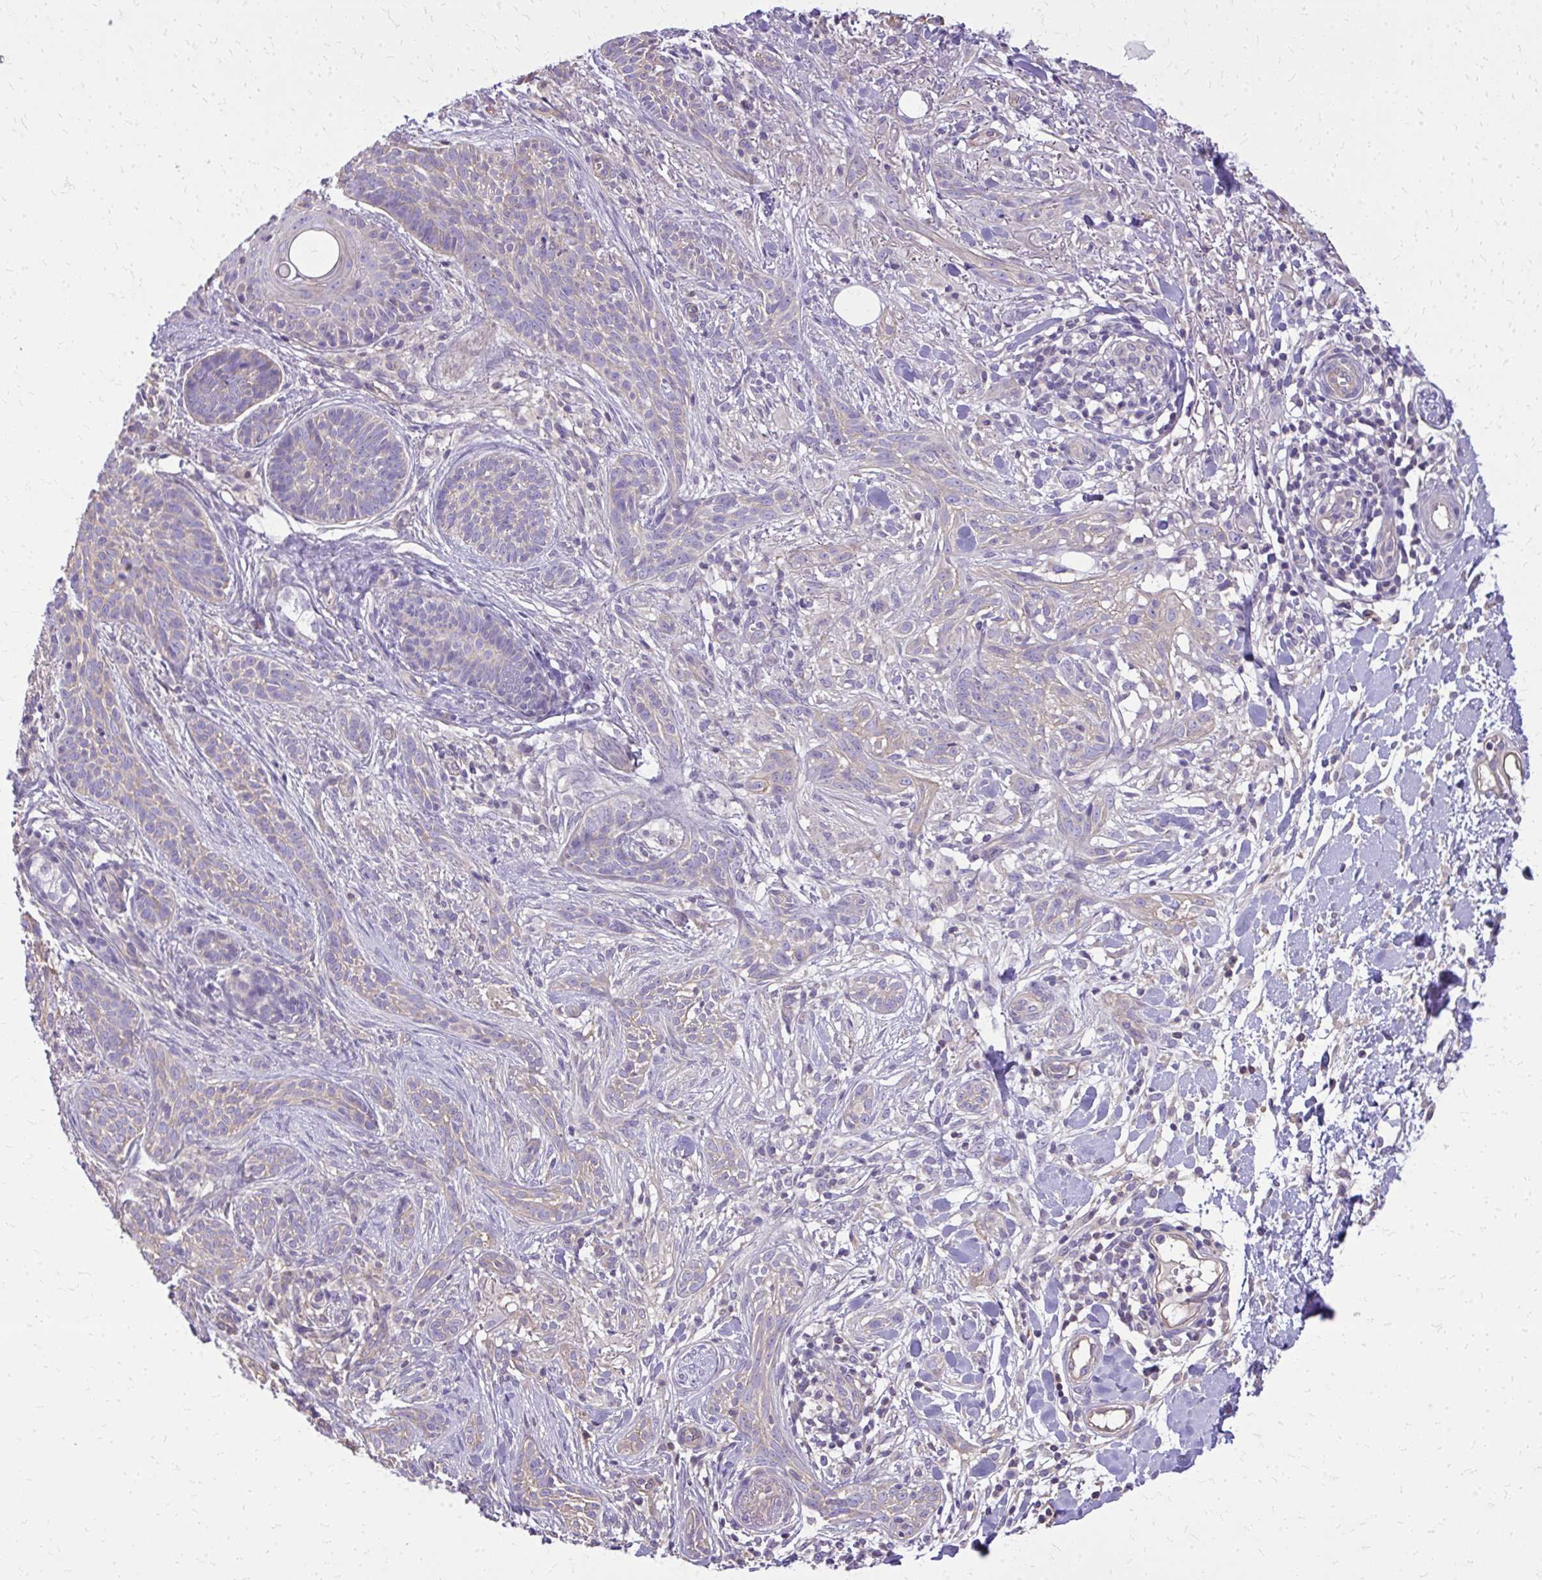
{"staining": {"intensity": "weak", "quantity": "<25%", "location": "cytoplasmic/membranous"}, "tissue": "skin cancer", "cell_type": "Tumor cells", "image_type": "cancer", "snomed": [{"axis": "morphology", "description": "Basal cell carcinoma"}, {"axis": "topography", "description": "Skin"}], "caption": "The immunohistochemistry (IHC) image has no significant staining in tumor cells of basal cell carcinoma (skin) tissue. The staining was performed using DAB (3,3'-diaminobenzidine) to visualize the protein expression in brown, while the nuclei were stained in blue with hematoxylin (Magnification: 20x).", "gene": "RUNDC3B", "patient": {"sex": "male", "age": 75}}